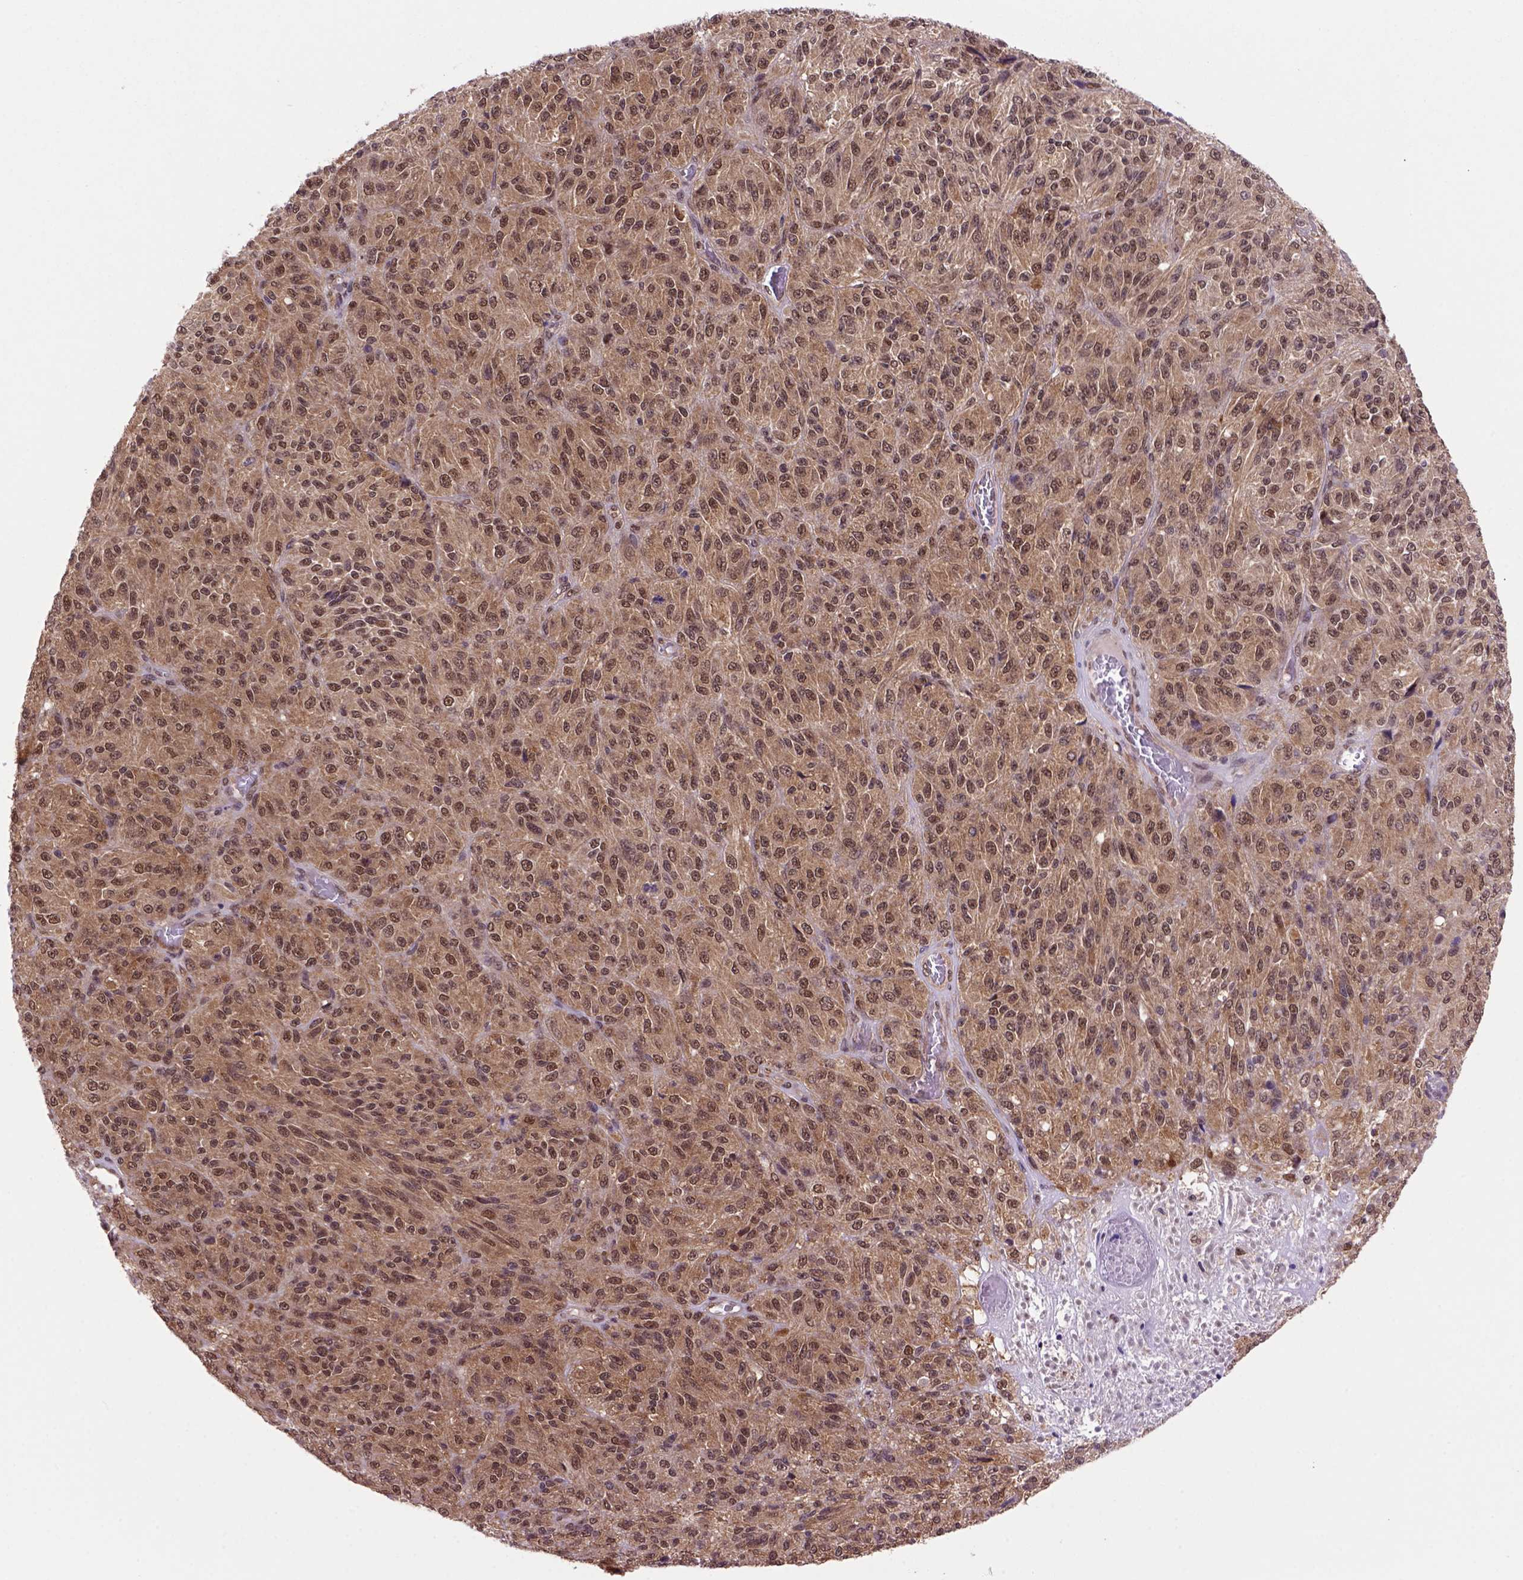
{"staining": {"intensity": "moderate", "quantity": ">75%", "location": "cytoplasmic/membranous,nuclear"}, "tissue": "melanoma", "cell_type": "Tumor cells", "image_type": "cancer", "snomed": [{"axis": "morphology", "description": "Malignant melanoma, Metastatic site"}, {"axis": "topography", "description": "Brain"}], "caption": "Human malignant melanoma (metastatic site) stained for a protein (brown) shows moderate cytoplasmic/membranous and nuclear positive staining in approximately >75% of tumor cells.", "gene": "PSMC2", "patient": {"sex": "female", "age": 56}}